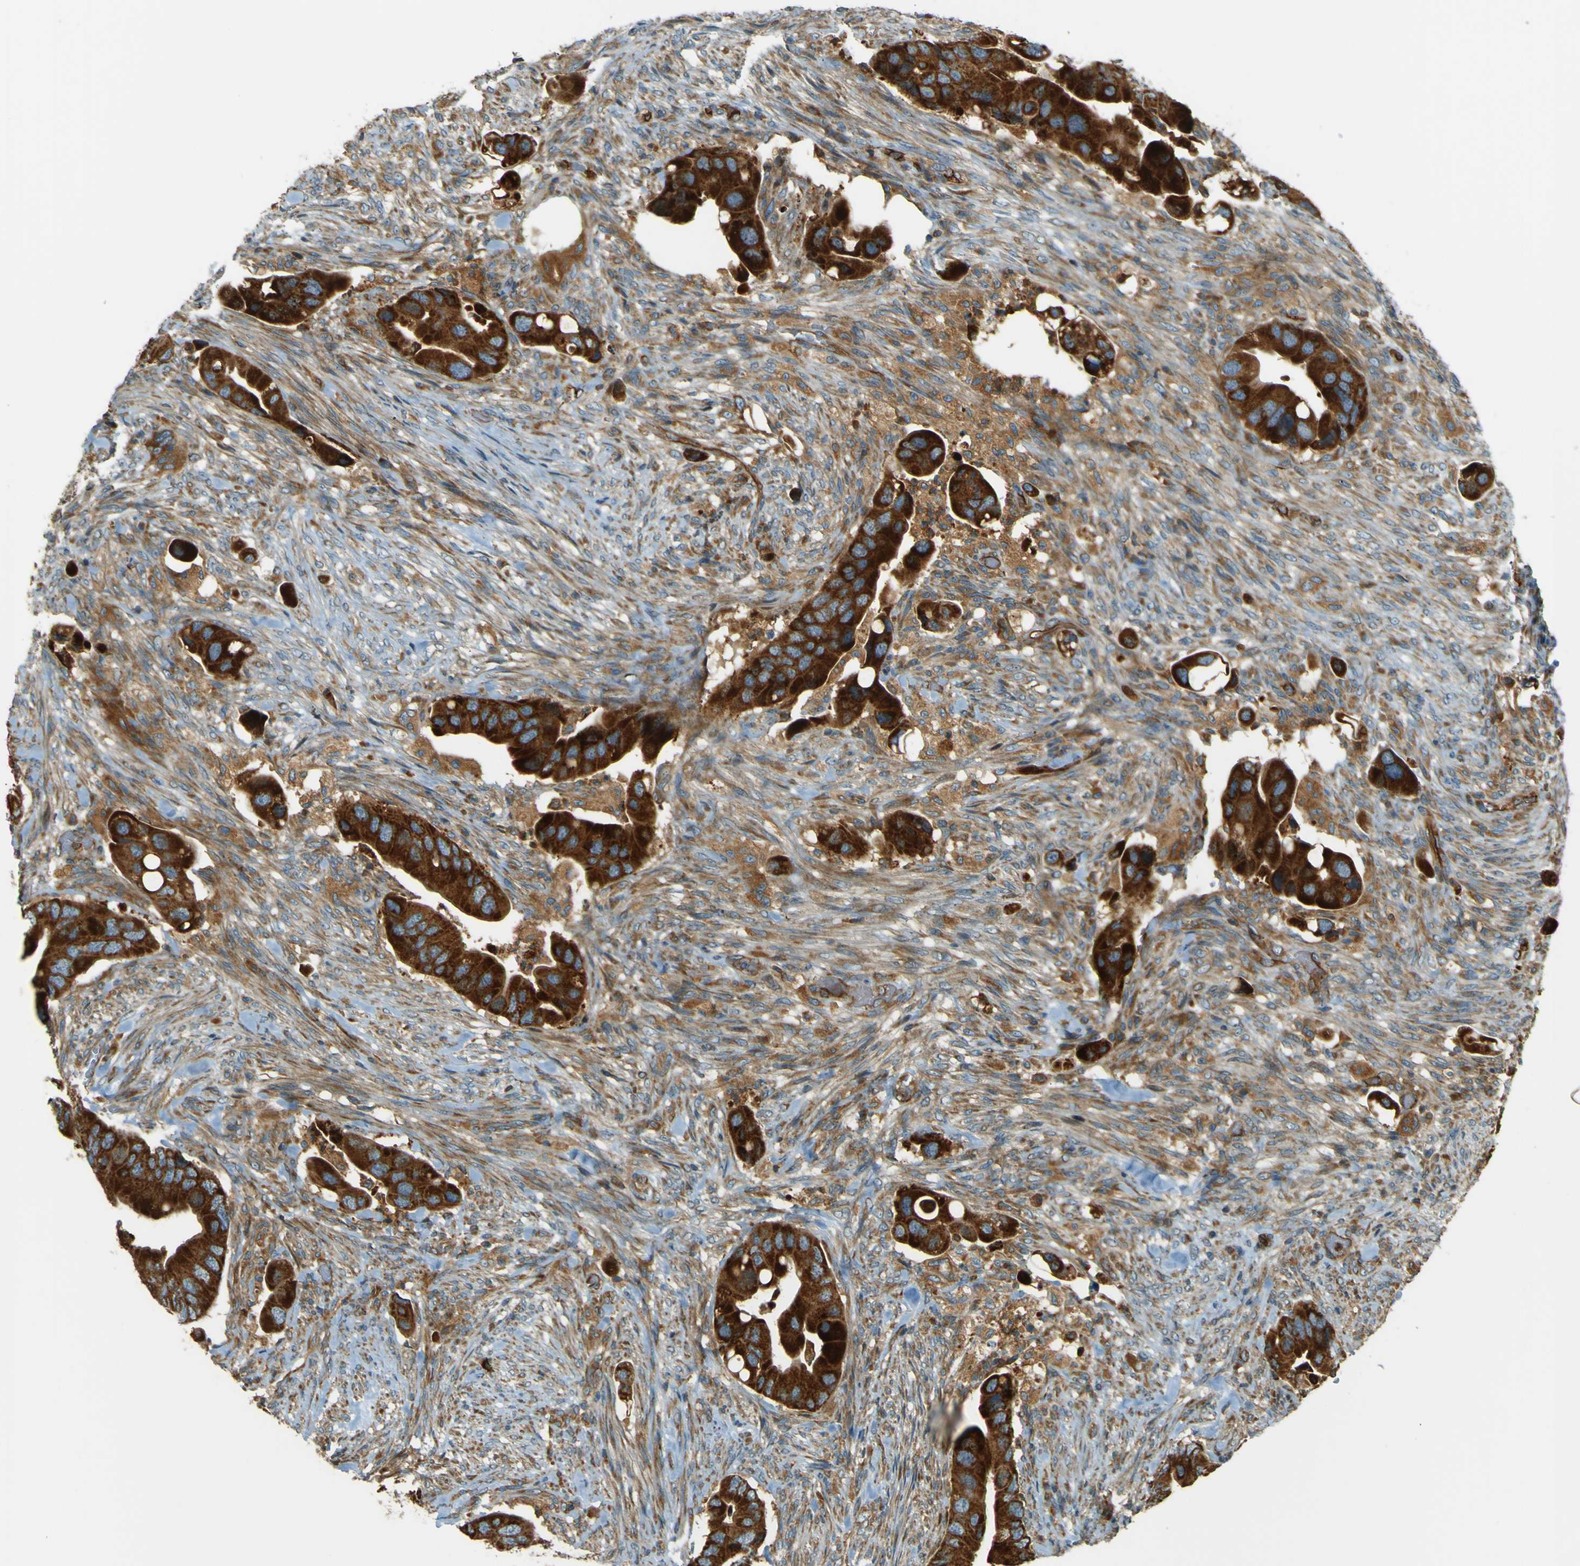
{"staining": {"intensity": "strong", "quantity": ">75%", "location": "cytoplasmic/membranous"}, "tissue": "colorectal cancer", "cell_type": "Tumor cells", "image_type": "cancer", "snomed": [{"axis": "morphology", "description": "Adenocarcinoma, NOS"}, {"axis": "topography", "description": "Rectum"}], "caption": "Immunohistochemistry (IHC) of human colorectal cancer displays high levels of strong cytoplasmic/membranous staining in approximately >75% of tumor cells.", "gene": "DNAJC5", "patient": {"sex": "female", "age": 57}}